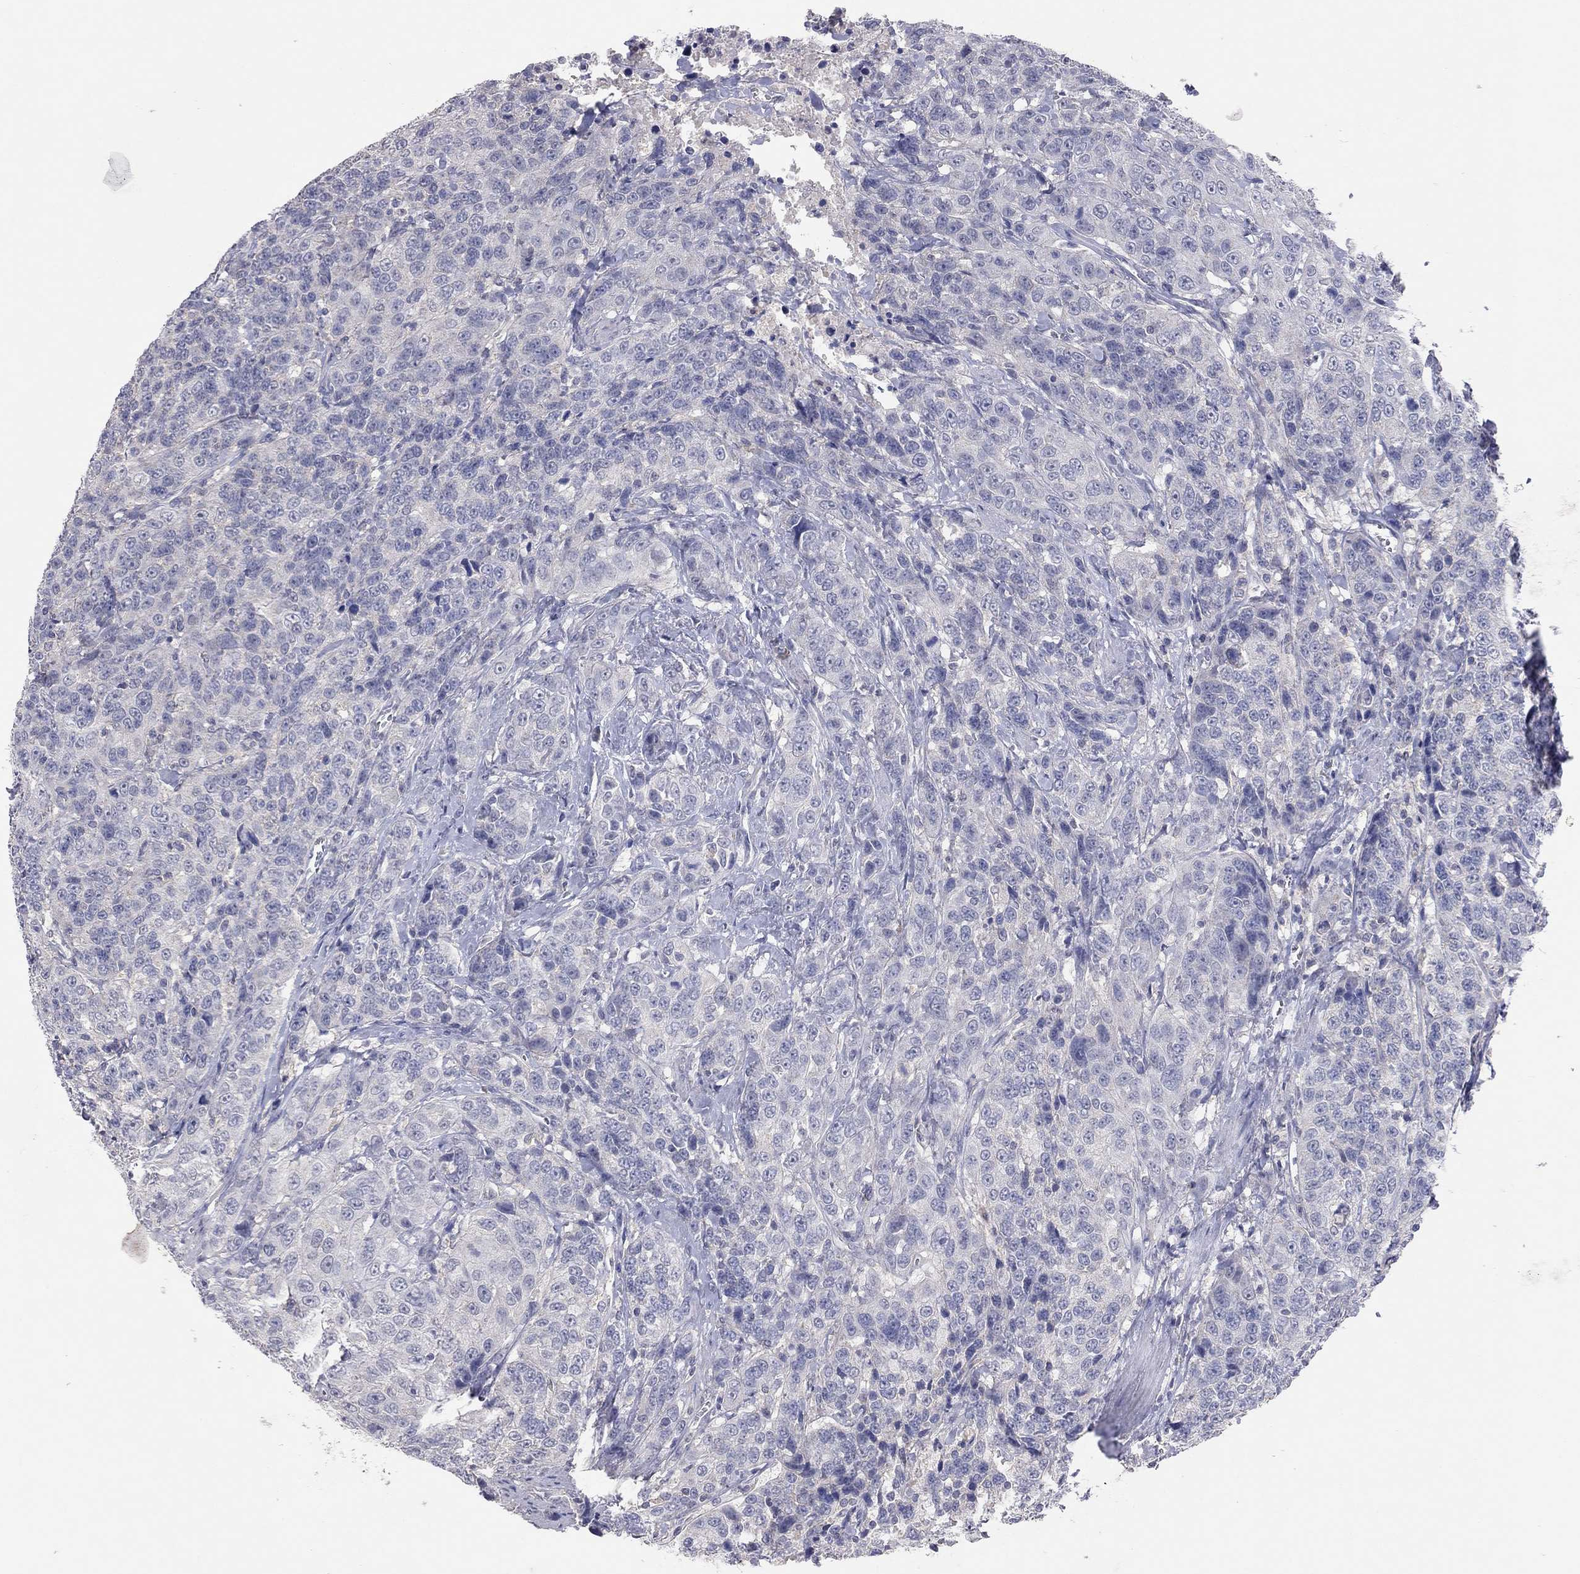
{"staining": {"intensity": "negative", "quantity": "none", "location": "none"}, "tissue": "urothelial cancer", "cell_type": "Tumor cells", "image_type": "cancer", "snomed": [{"axis": "morphology", "description": "Urothelial carcinoma, NOS"}, {"axis": "morphology", "description": "Urothelial carcinoma, High grade"}, {"axis": "topography", "description": "Urinary bladder"}], "caption": "DAB (3,3'-diaminobenzidine) immunohistochemical staining of human urothelial cancer reveals no significant staining in tumor cells.", "gene": "MMP13", "patient": {"sex": "female", "age": 73}}